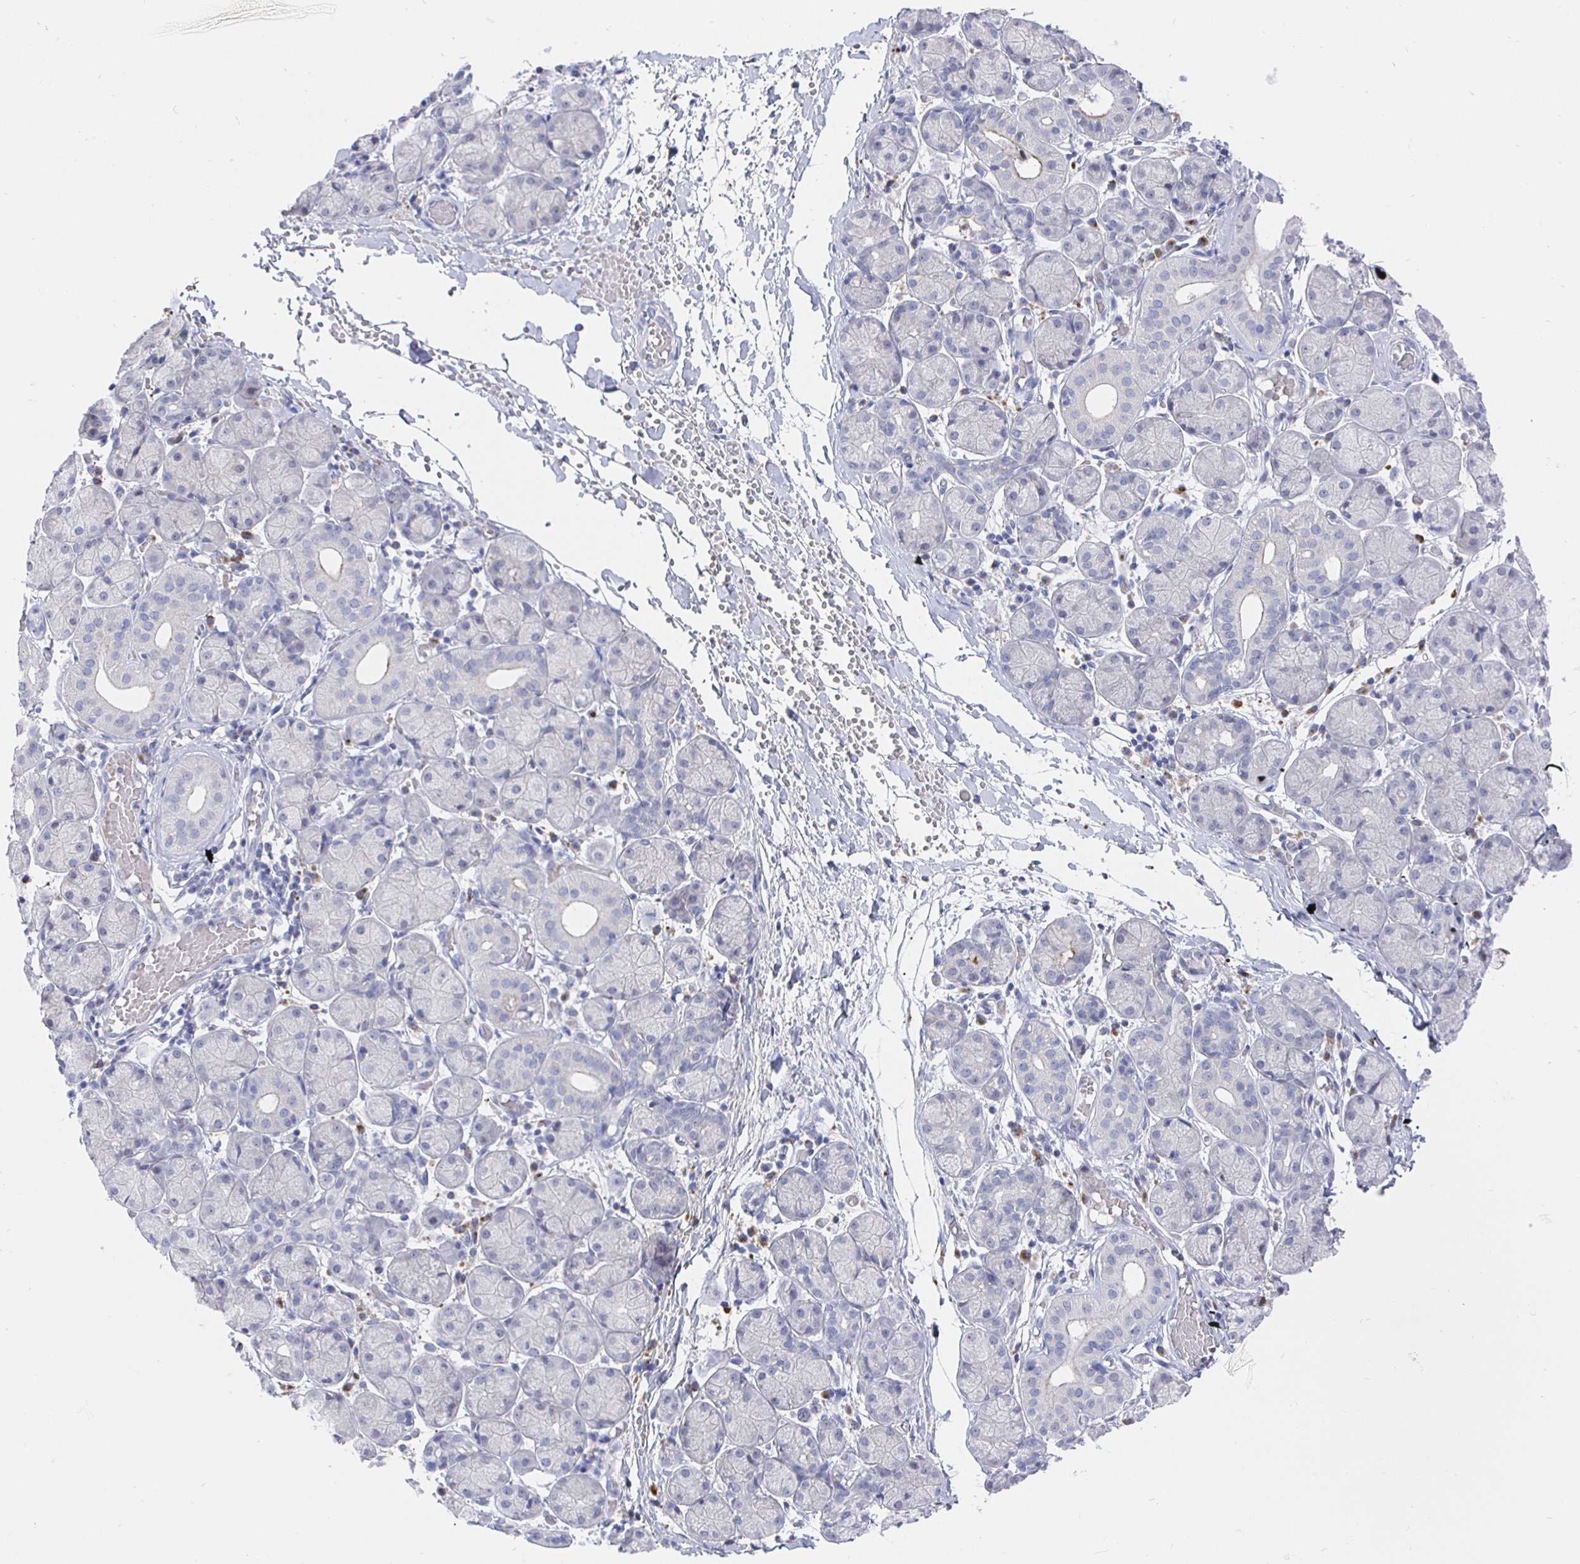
{"staining": {"intensity": "negative", "quantity": "none", "location": "none"}, "tissue": "salivary gland", "cell_type": "Glandular cells", "image_type": "normal", "snomed": [{"axis": "morphology", "description": "Normal tissue, NOS"}, {"axis": "topography", "description": "Salivary gland"}], "caption": "Immunohistochemistry histopathology image of unremarkable salivary gland: salivary gland stained with DAB (3,3'-diaminobenzidine) demonstrates no significant protein staining in glandular cells. (IHC, brightfield microscopy, high magnification).", "gene": "LRRC23", "patient": {"sex": "female", "age": 24}}